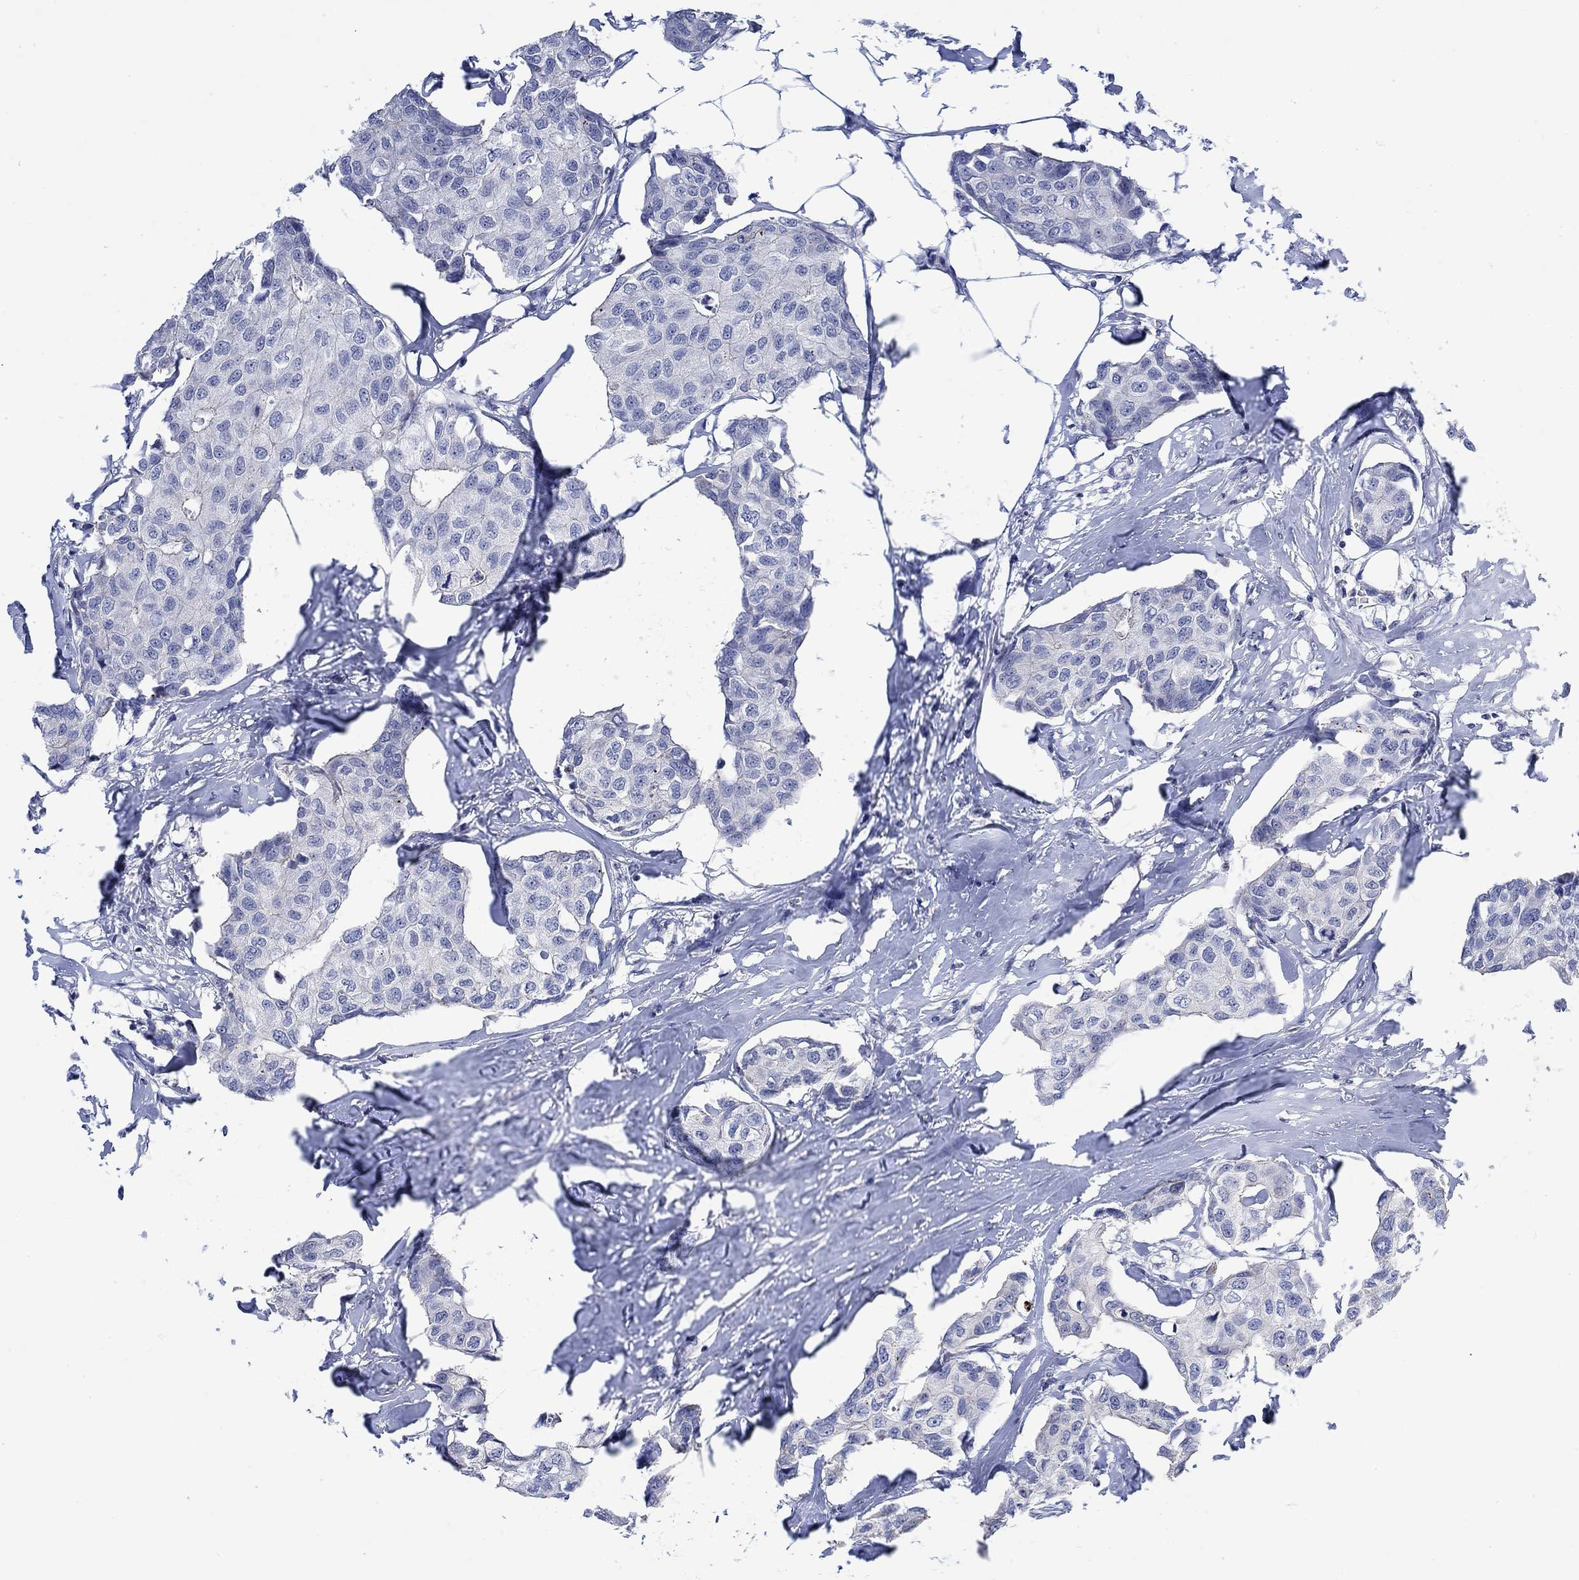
{"staining": {"intensity": "negative", "quantity": "none", "location": "none"}, "tissue": "breast cancer", "cell_type": "Tumor cells", "image_type": "cancer", "snomed": [{"axis": "morphology", "description": "Duct carcinoma"}, {"axis": "topography", "description": "Breast"}], "caption": "Photomicrograph shows no protein positivity in tumor cells of breast cancer tissue.", "gene": "AGRP", "patient": {"sex": "female", "age": 80}}